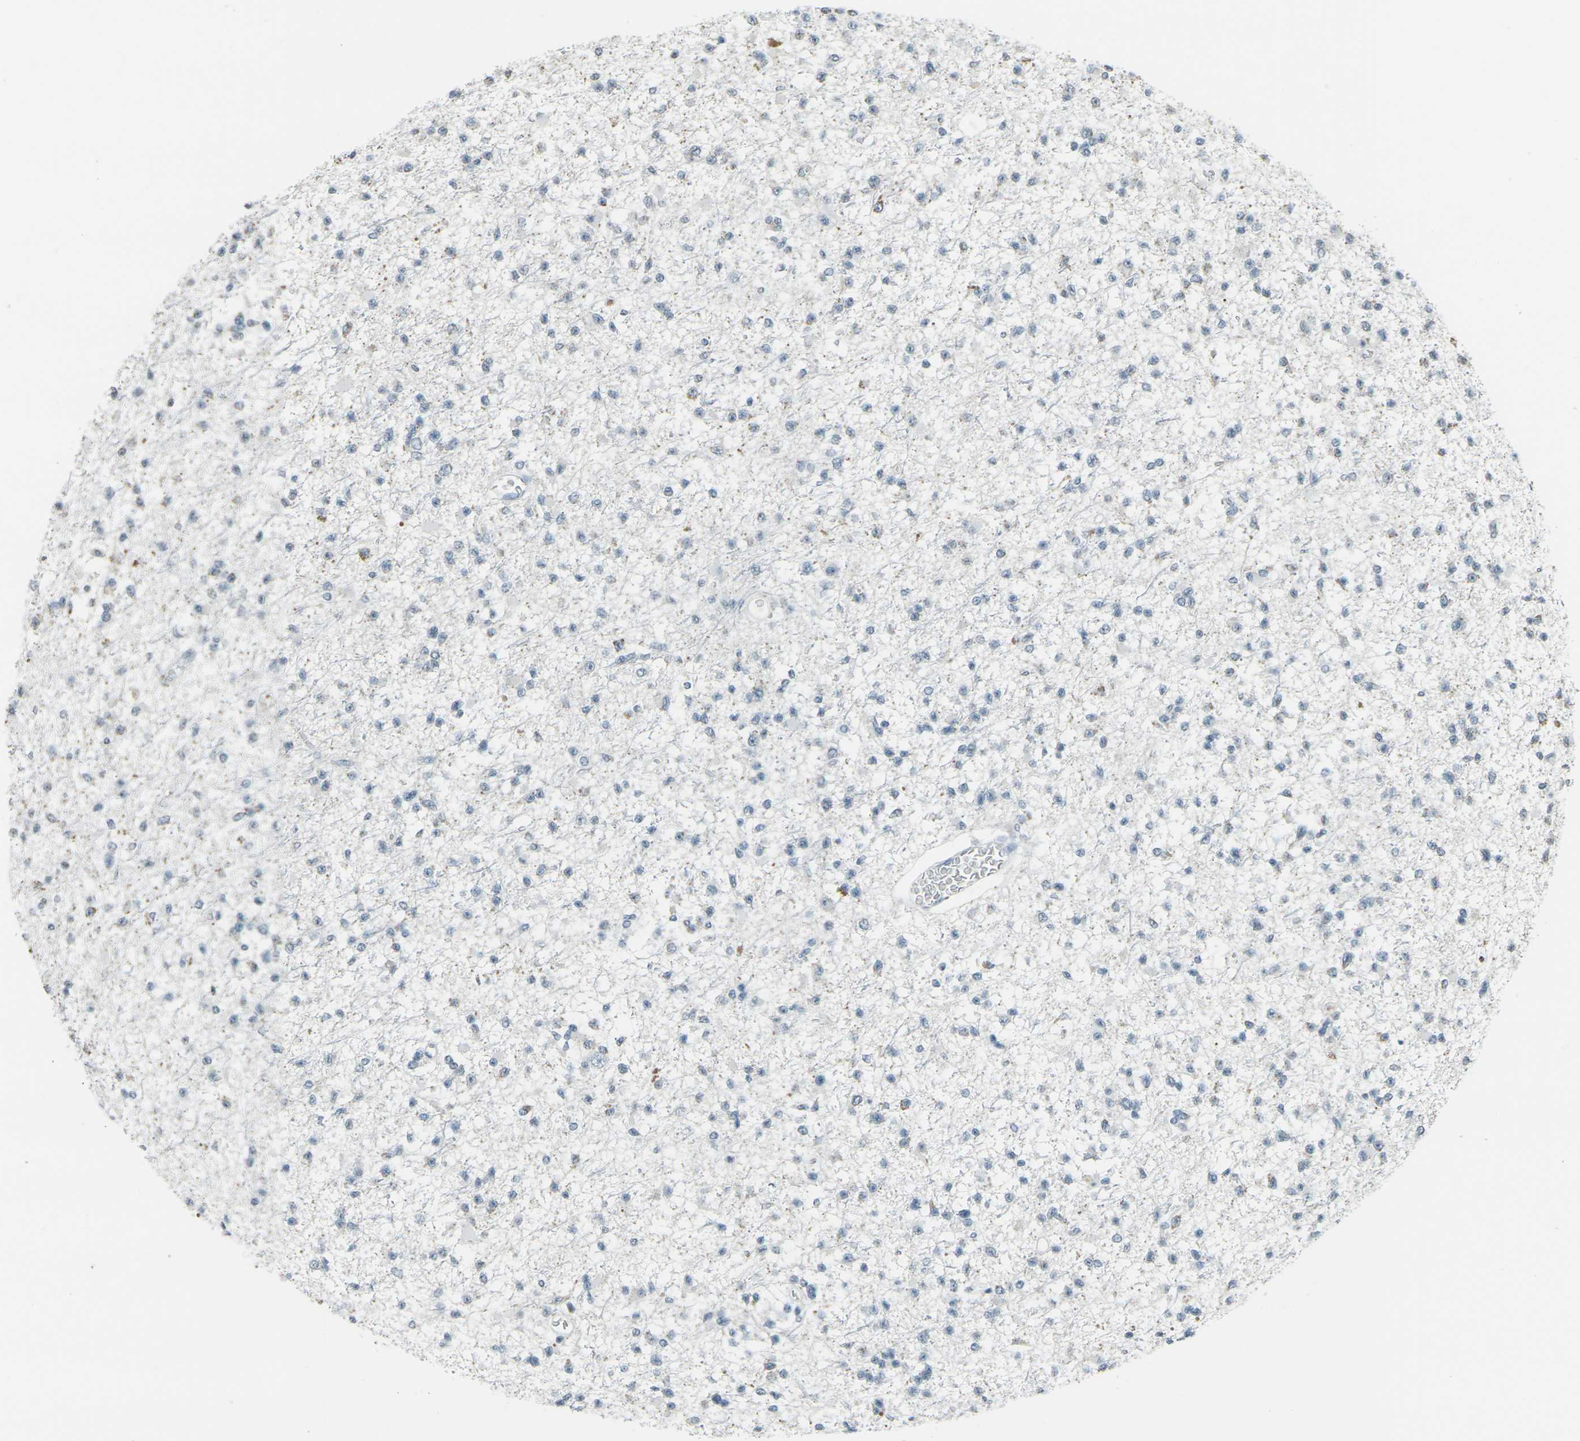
{"staining": {"intensity": "weak", "quantity": "<25%", "location": "cytoplasmic/membranous"}, "tissue": "glioma", "cell_type": "Tumor cells", "image_type": "cancer", "snomed": [{"axis": "morphology", "description": "Glioma, malignant, Low grade"}, {"axis": "topography", "description": "Brain"}], "caption": "A micrograph of glioma stained for a protein displays no brown staining in tumor cells.", "gene": "H2BC1", "patient": {"sex": "female", "age": 22}}